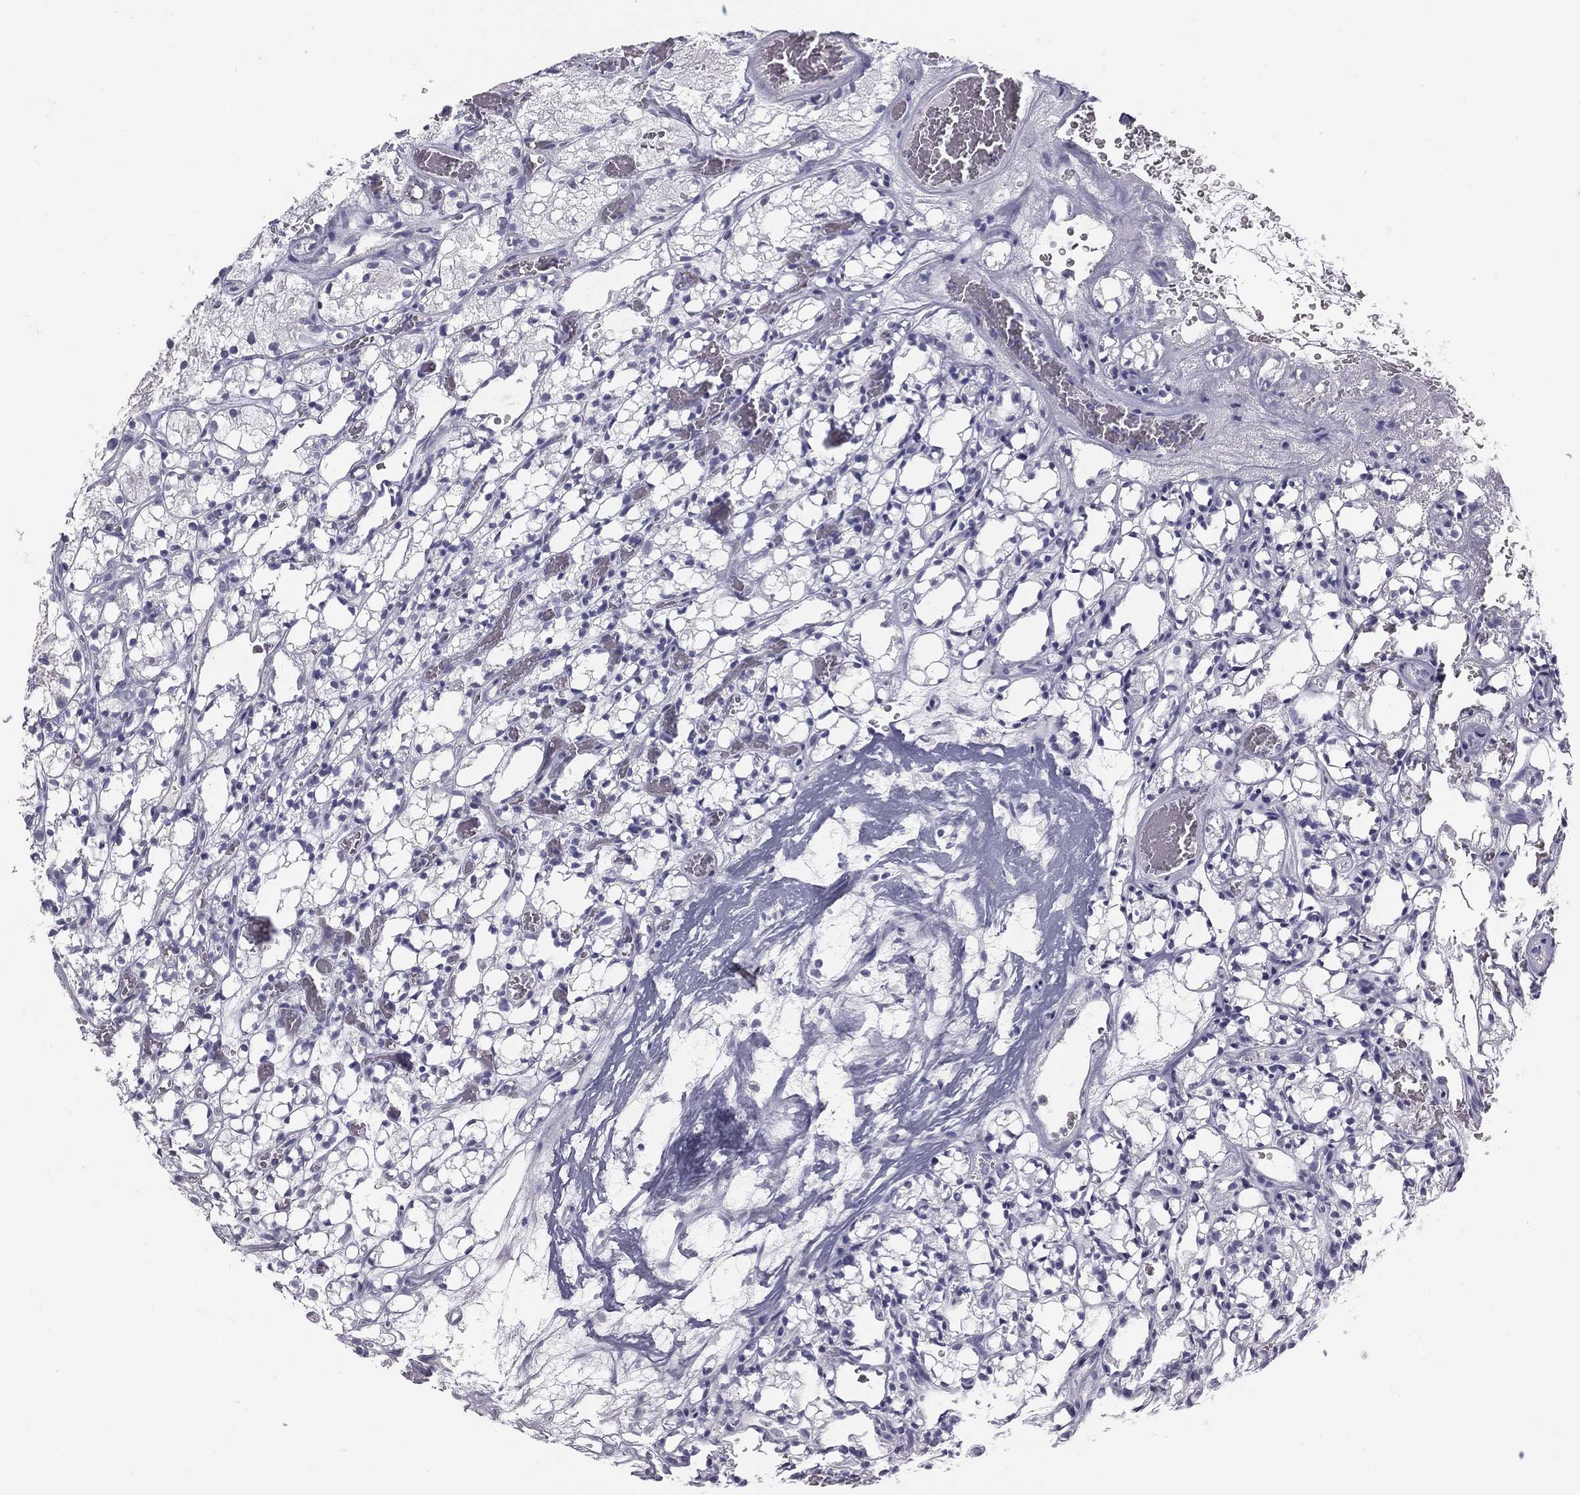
{"staining": {"intensity": "negative", "quantity": "none", "location": "none"}, "tissue": "renal cancer", "cell_type": "Tumor cells", "image_type": "cancer", "snomed": [{"axis": "morphology", "description": "Adenocarcinoma, NOS"}, {"axis": "topography", "description": "Kidney"}], "caption": "A photomicrograph of human renal adenocarcinoma is negative for staining in tumor cells.", "gene": "TFPI2", "patient": {"sex": "female", "age": 69}}